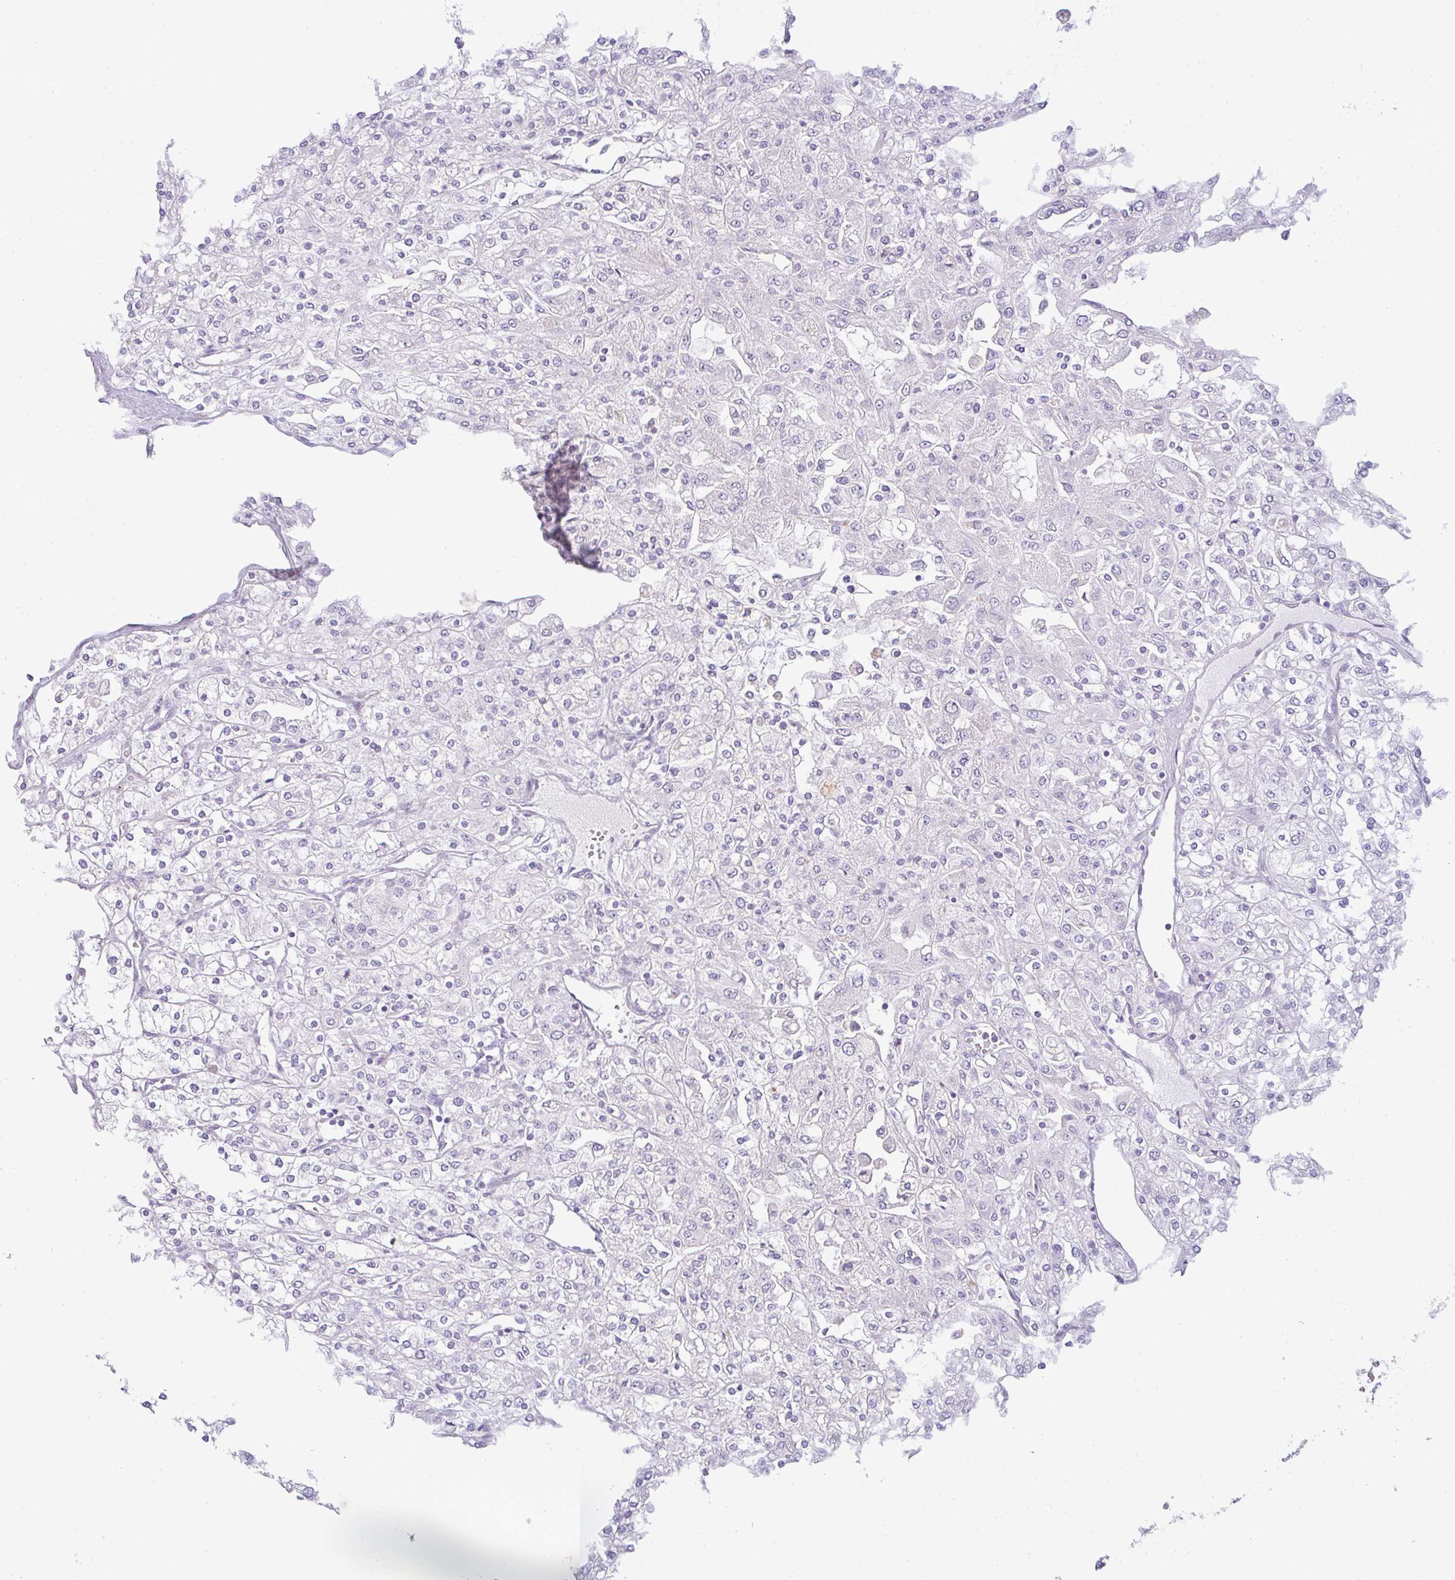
{"staining": {"intensity": "negative", "quantity": "none", "location": "none"}, "tissue": "renal cancer", "cell_type": "Tumor cells", "image_type": "cancer", "snomed": [{"axis": "morphology", "description": "Adenocarcinoma, NOS"}, {"axis": "topography", "description": "Kidney"}], "caption": "Immunohistochemistry micrograph of neoplastic tissue: human adenocarcinoma (renal) stained with DAB demonstrates no significant protein expression in tumor cells. (DAB immunohistochemistry (IHC) with hematoxylin counter stain).", "gene": "CSE1L", "patient": {"sex": "male", "age": 80}}